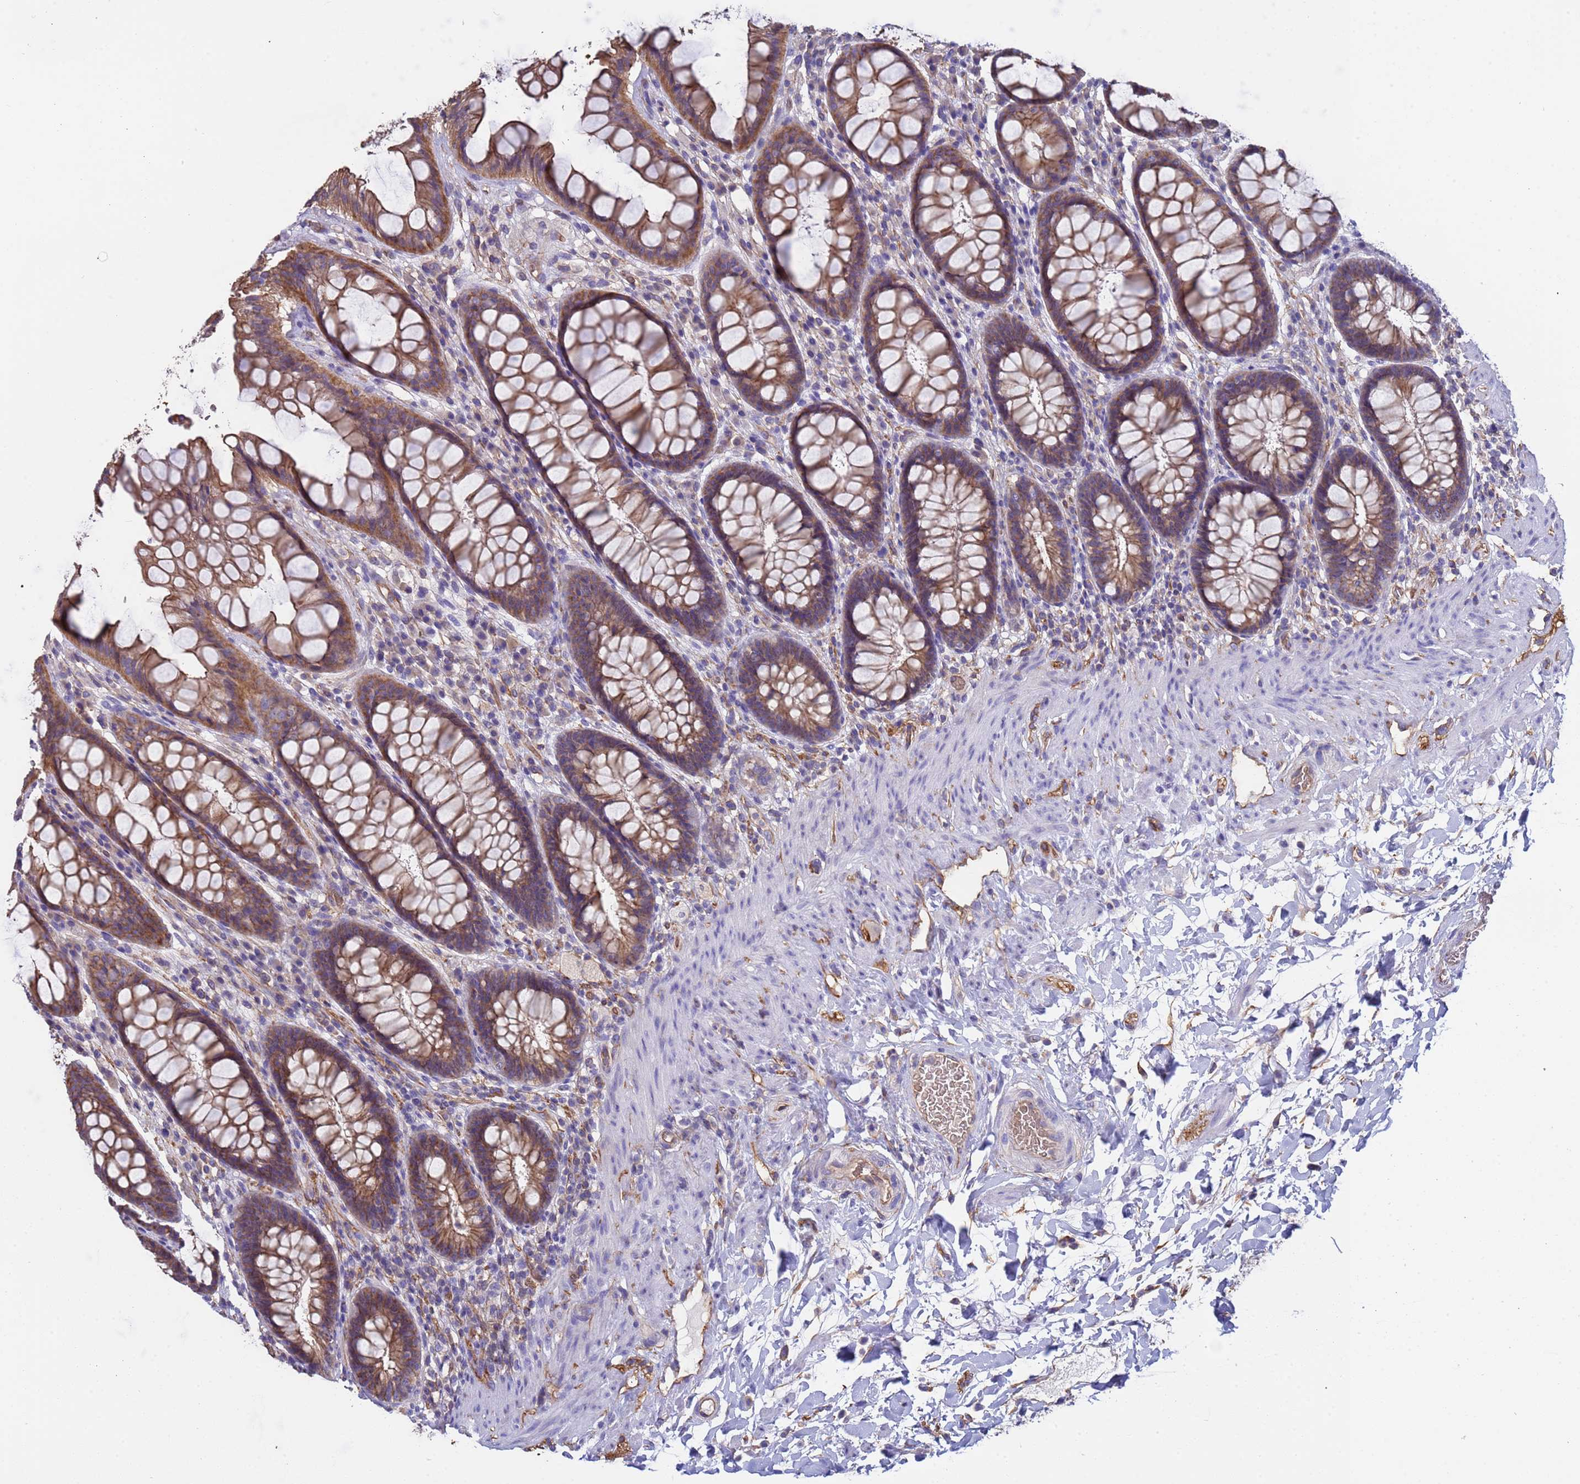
{"staining": {"intensity": "moderate", "quantity": ">75%", "location": "cytoplasmic/membranous"}, "tissue": "rectum", "cell_type": "Glandular cells", "image_type": "normal", "snomed": [{"axis": "morphology", "description": "Normal tissue, NOS"}, {"axis": "topography", "description": "Rectum"}], "caption": "Rectum stained with immunohistochemistry displays moderate cytoplasmic/membranous staining in about >75% of glandular cells.", "gene": "ZNF248", "patient": {"sex": "female", "age": 46}}